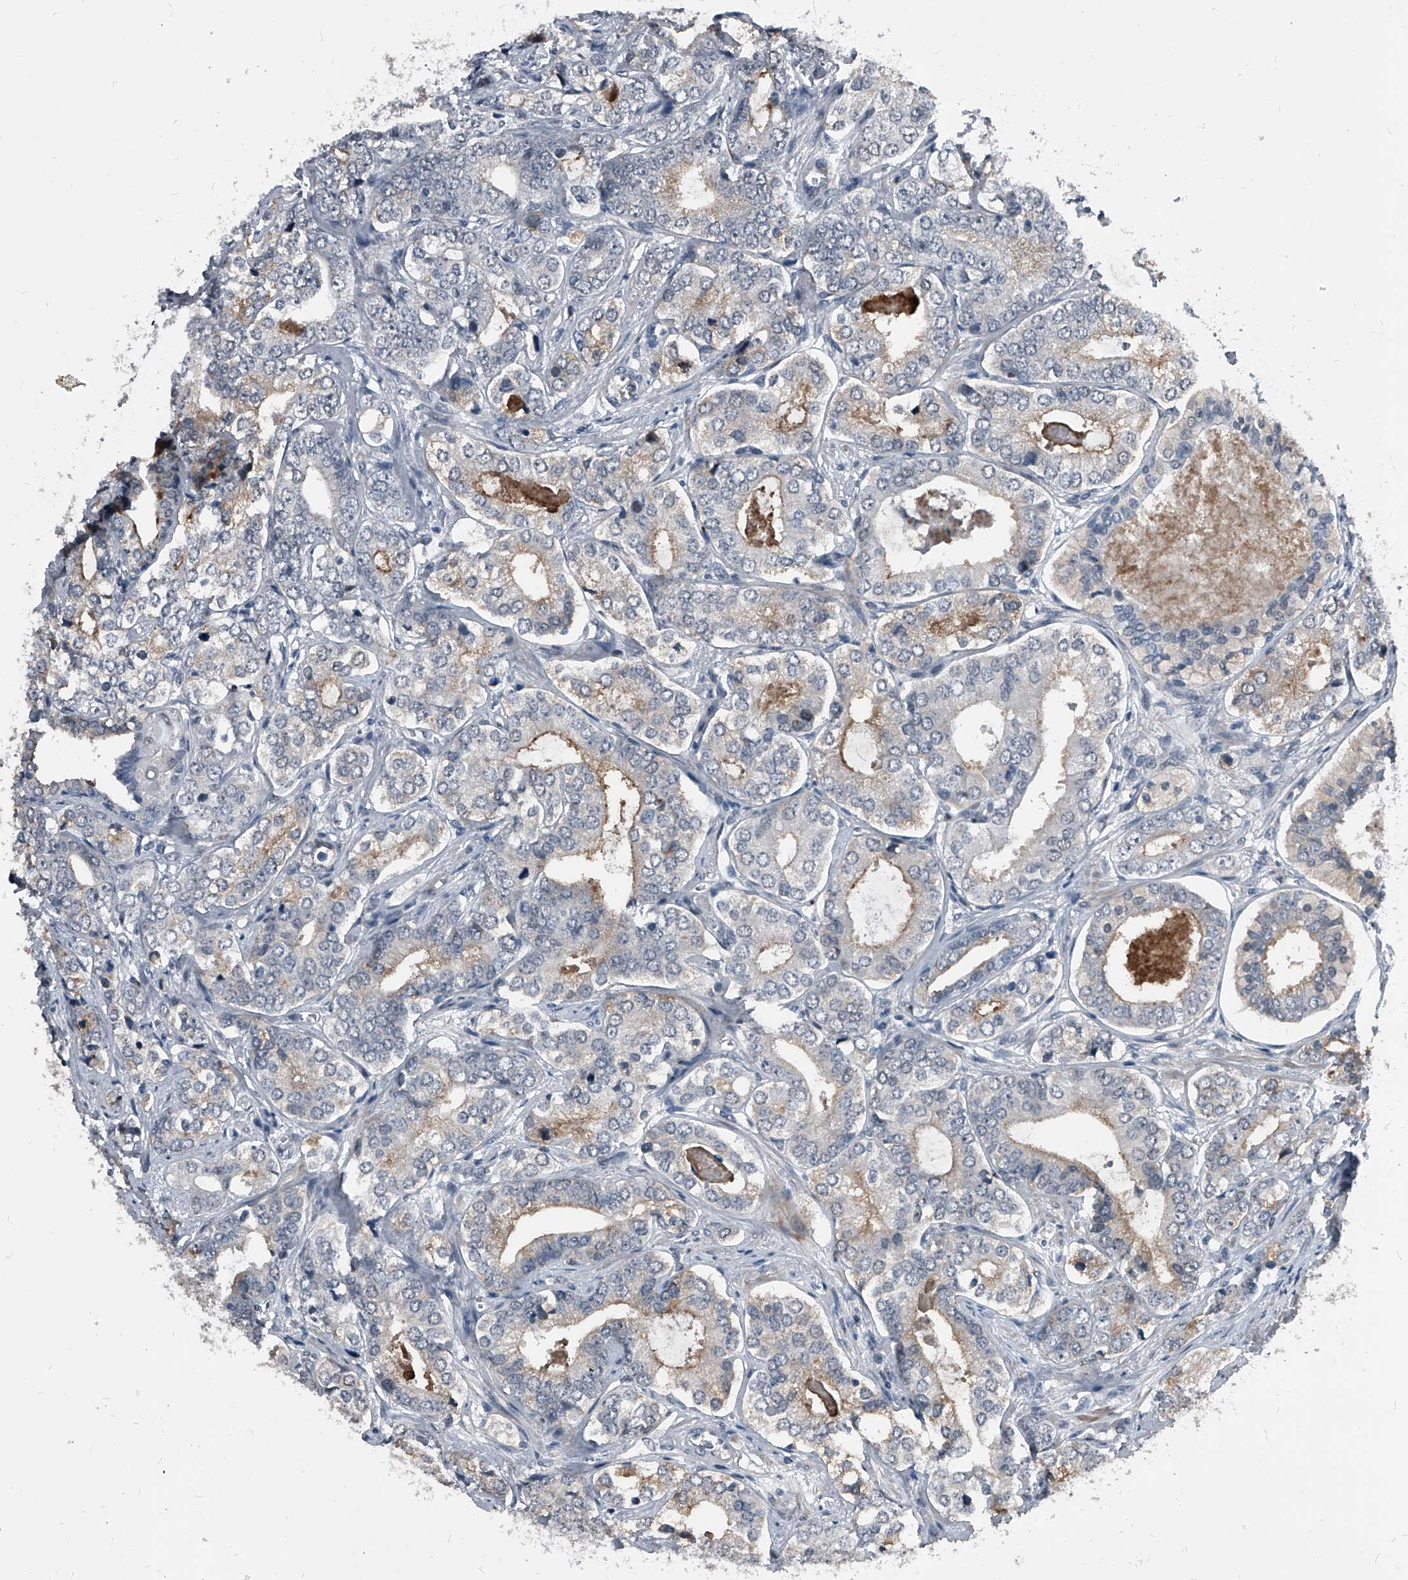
{"staining": {"intensity": "weak", "quantity": "<25%", "location": "cytoplasmic/membranous"}, "tissue": "prostate cancer", "cell_type": "Tumor cells", "image_type": "cancer", "snomed": [{"axis": "morphology", "description": "Adenocarcinoma, High grade"}, {"axis": "topography", "description": "Prostate"}], "caption": "Immunohistochemical staining of prostate cancer (adenocarcinoma (high-grade)) shows no significant staining in tumor cells.", "gene": "MEN1", "patient": {"sex": "male", "age": 62}}